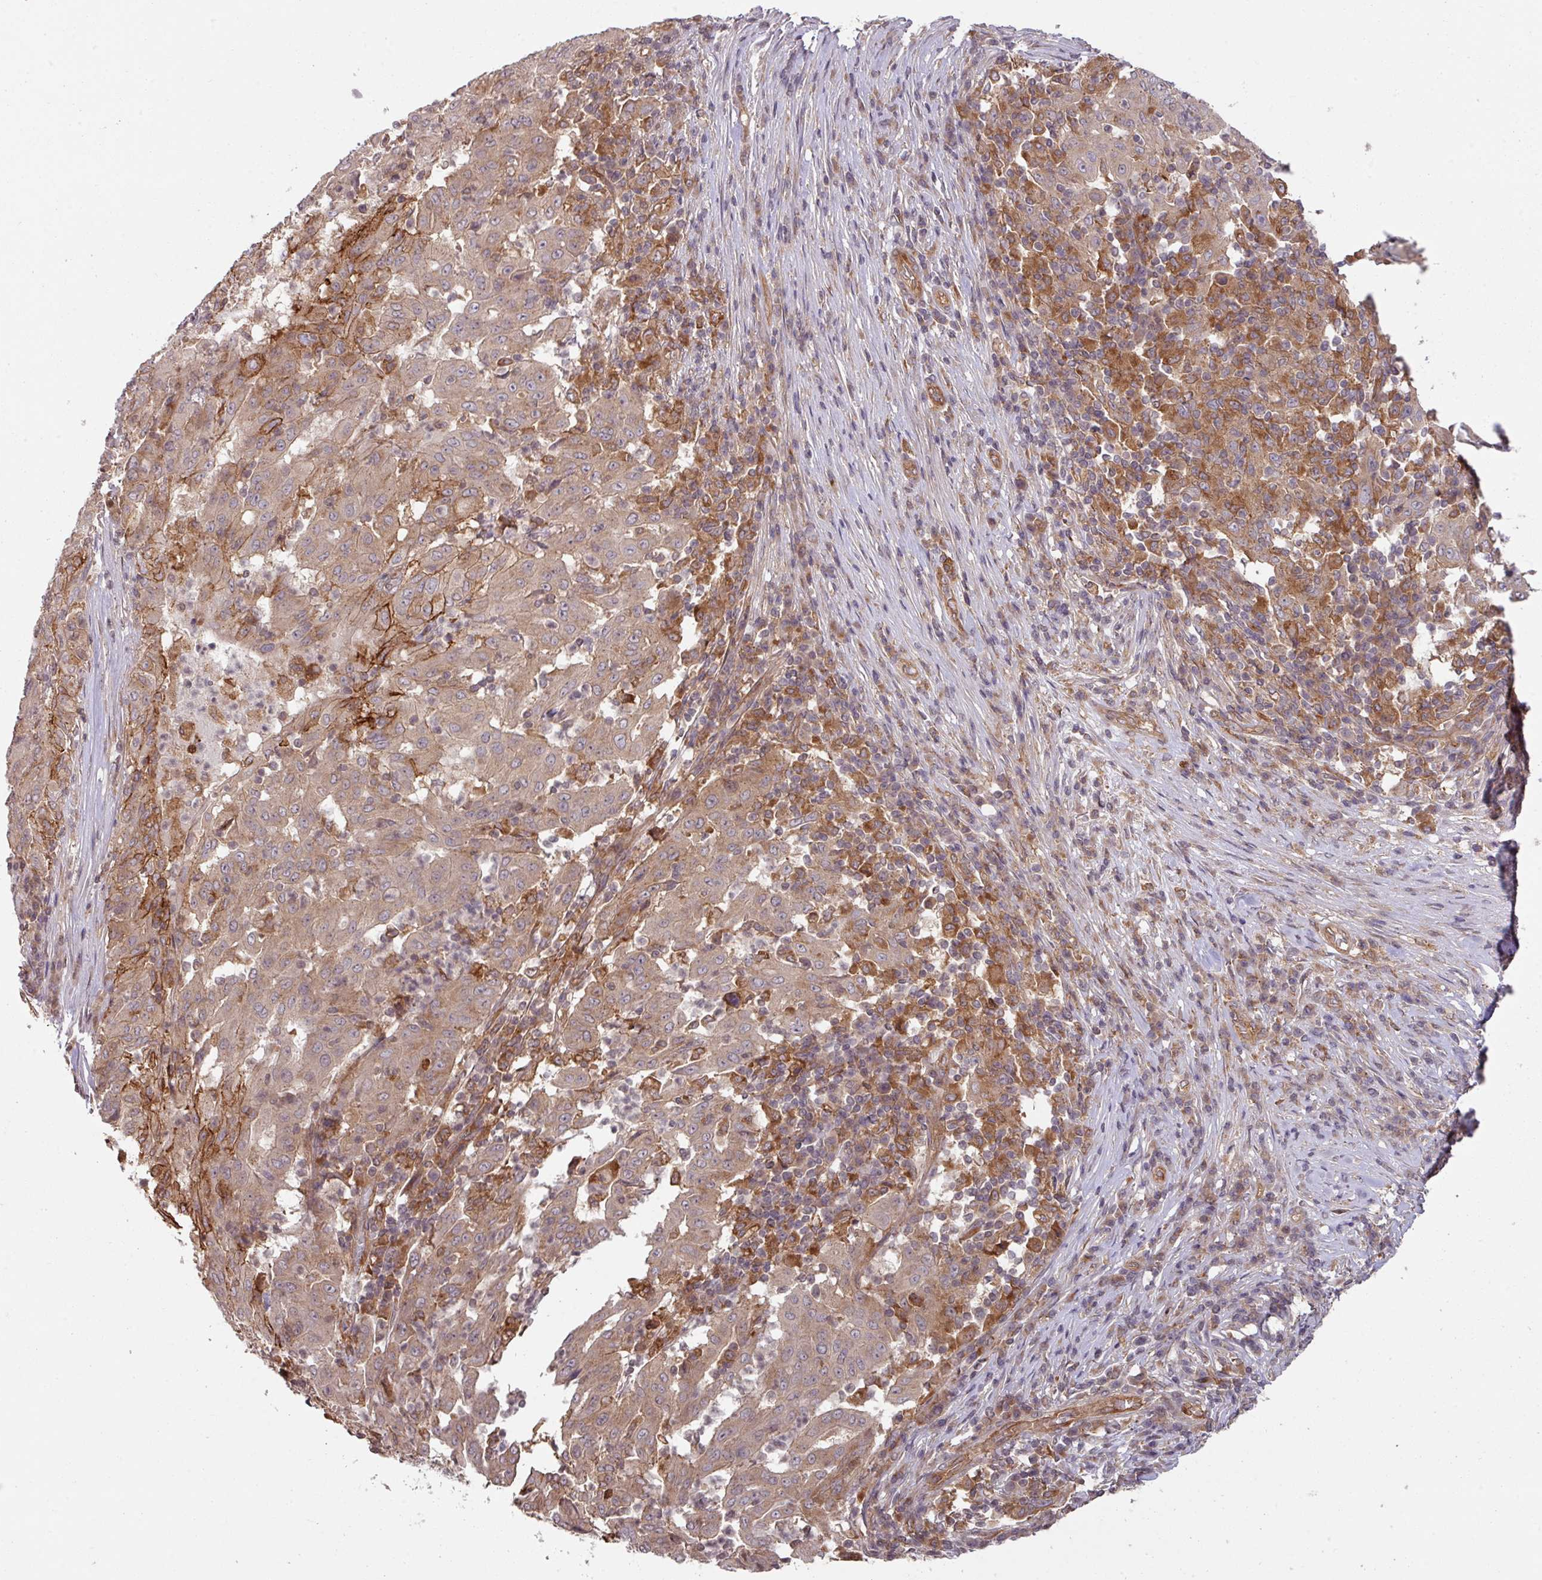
{"staining": {"intensity": "moderate", "quantity": ">75%", "location": "cytoplasmic/membranous"}, "tissue": "pancreatic cancer", "cell_type": "Tumor cells", "image_type": "cancer", "snomed": [{"axis": "morphology", "description": "Adenocarcinoma, NOS"}, {"axis": "topography", "description": "Pancreas"}], "caption": "Pancreatic adenocarcinoma was stained to show a protein in brown. There is medium levels of moderate cytoplasmic/membranous positivity in approximately >75% of tumor cells.", "gene": "CYFIP2", "patient": {"sex": "male", "age": 63}}